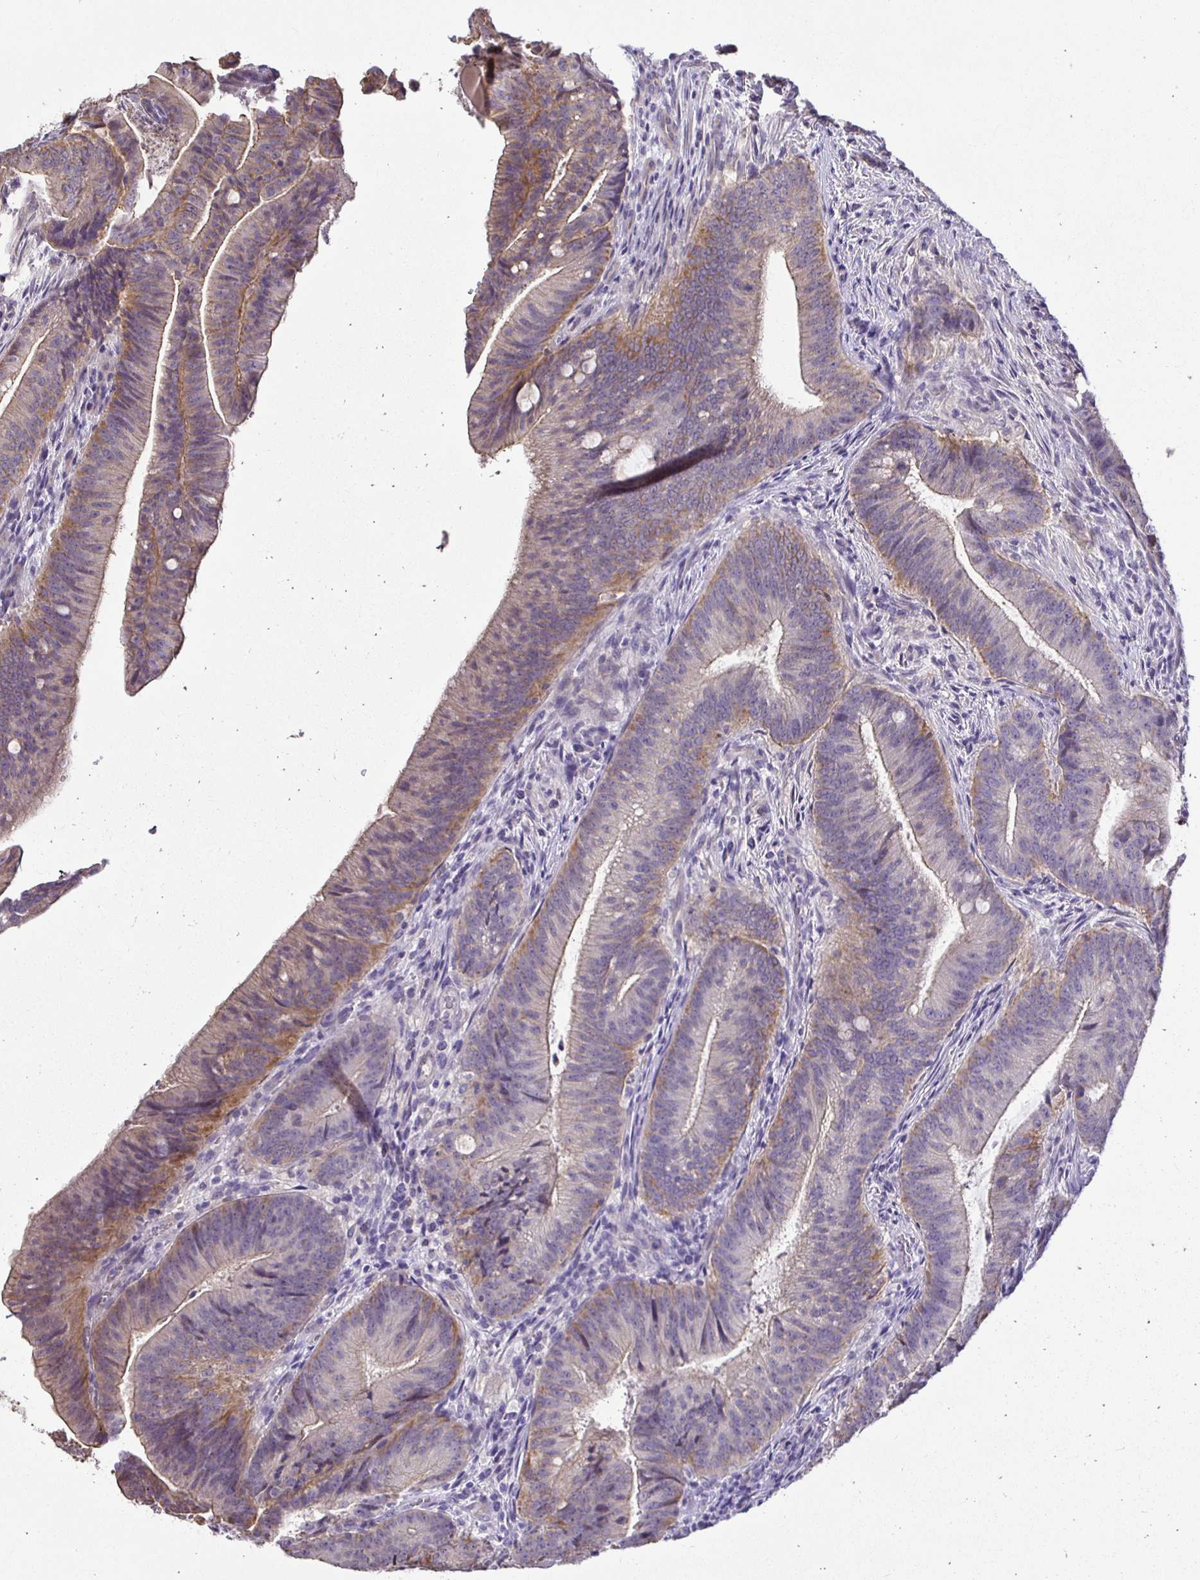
{"staining": {"intensity": "weak", "quantity": "<25%", "location": "cytoplasmic/membranous"}, "tissue": "colorectal cancer", "cell_type": "Tumor cells", "image_type": "cancer", "snomed": [{"axis": "morphology", "description": "Adenocarcinoma, NOS"}, {"axis": "topography", "description": "Colon"}], "caption": "This is an IHC histopathology image of colorectal adenocarcinoma. There is no positivity in tumor cells.", "gene": "SLC9A1", "patient": {"sex": "female", "age": 43}}